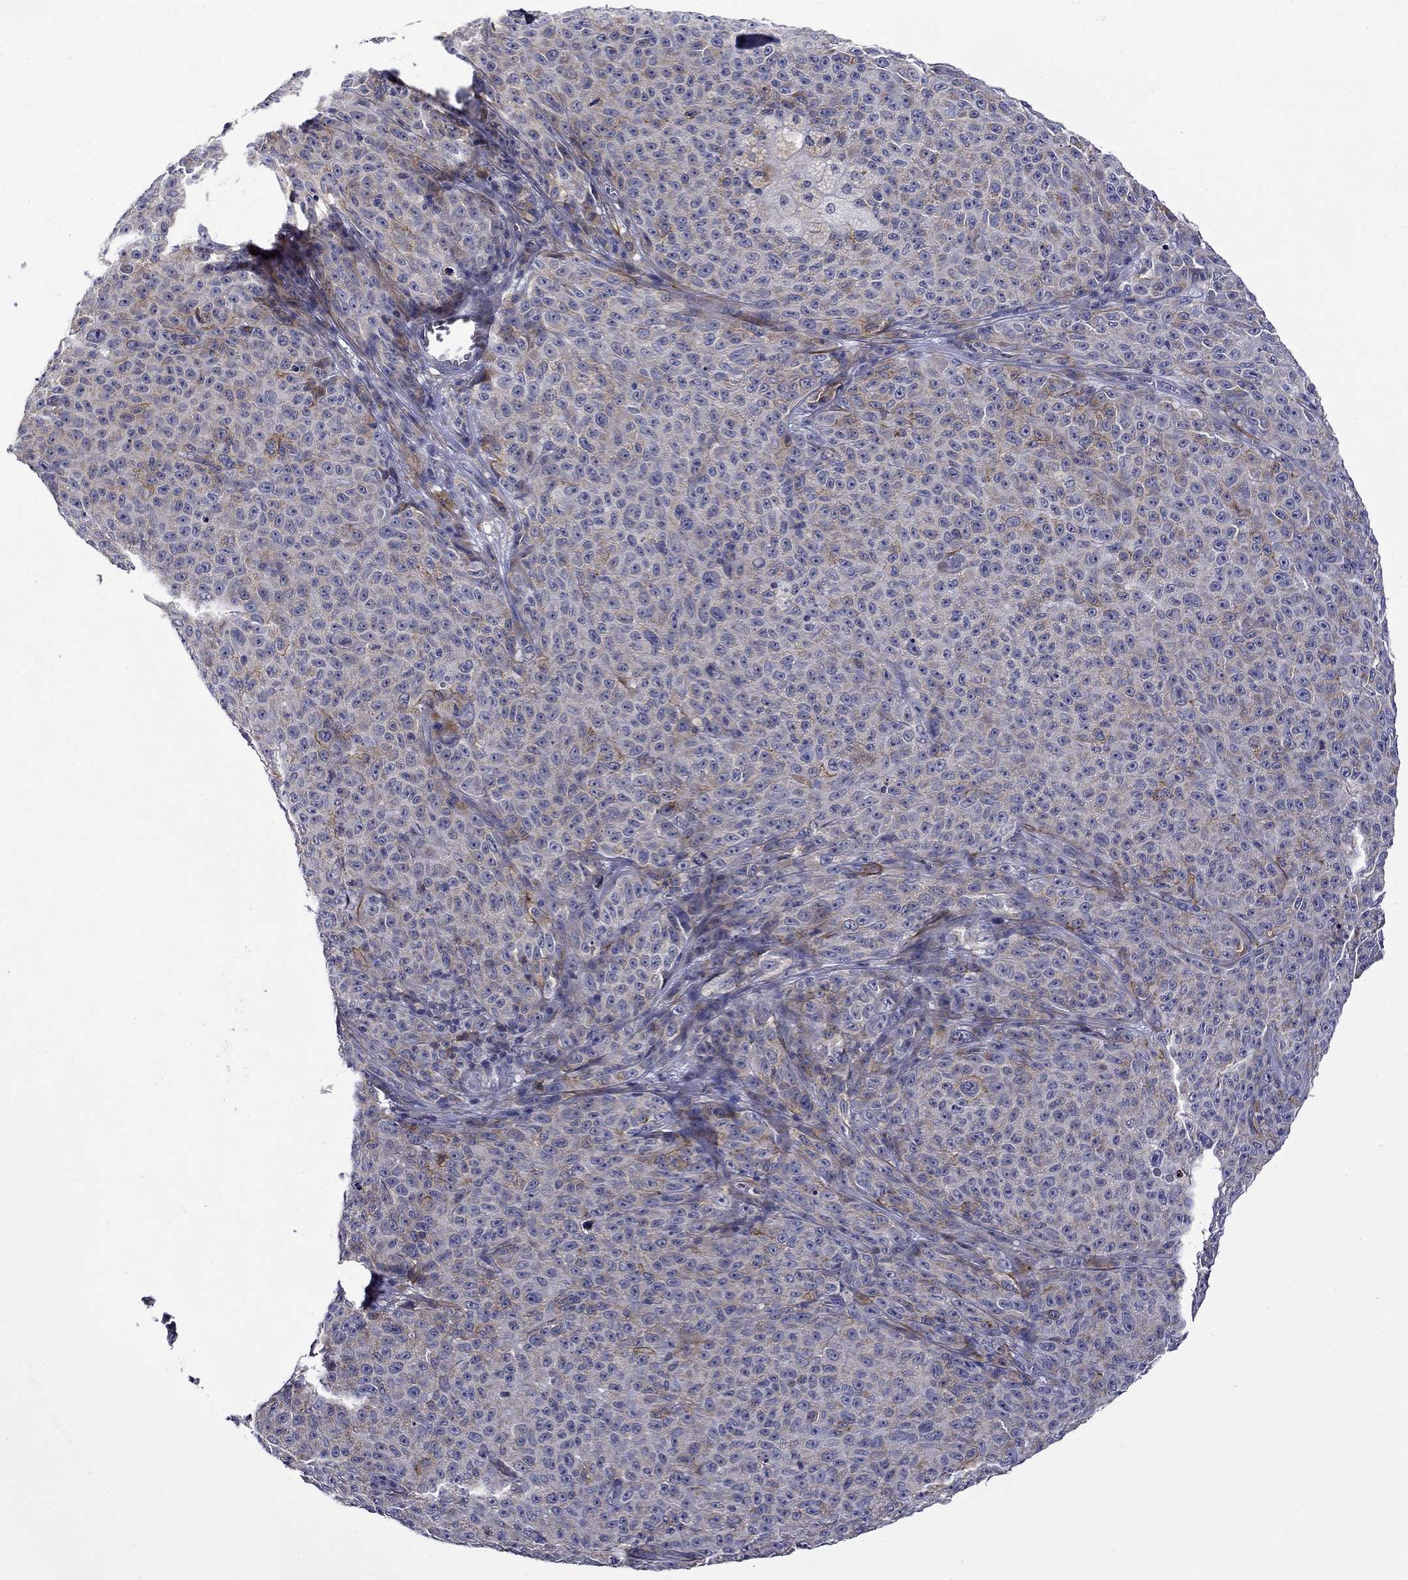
{"staining": {"intensity": "moderate", "quantity": "<25%", "location": "cytoplasmic/membranous"}, "tissue": "melanoma", "cell_type": "Tumor cells", "image_type": "cancer", "snomed": [{"axis": "morphology", "description": "Malignant melanoma, NOS"}, {"axis": "topography", "description": "Skin"}], "caption": "The image exhibits immunohistochemical staining of melanoma. There is moderate cytoplasmic/membranous expression is present in approximately <25% of tumor cells. The staining was performed using DAB to visualize the protein expression in brown, while the nuclei were stained in blue with hematoxylin (Magnification: 20x).", "gene": "LMO7", "patient": {"sex": "female", "age": 82}}